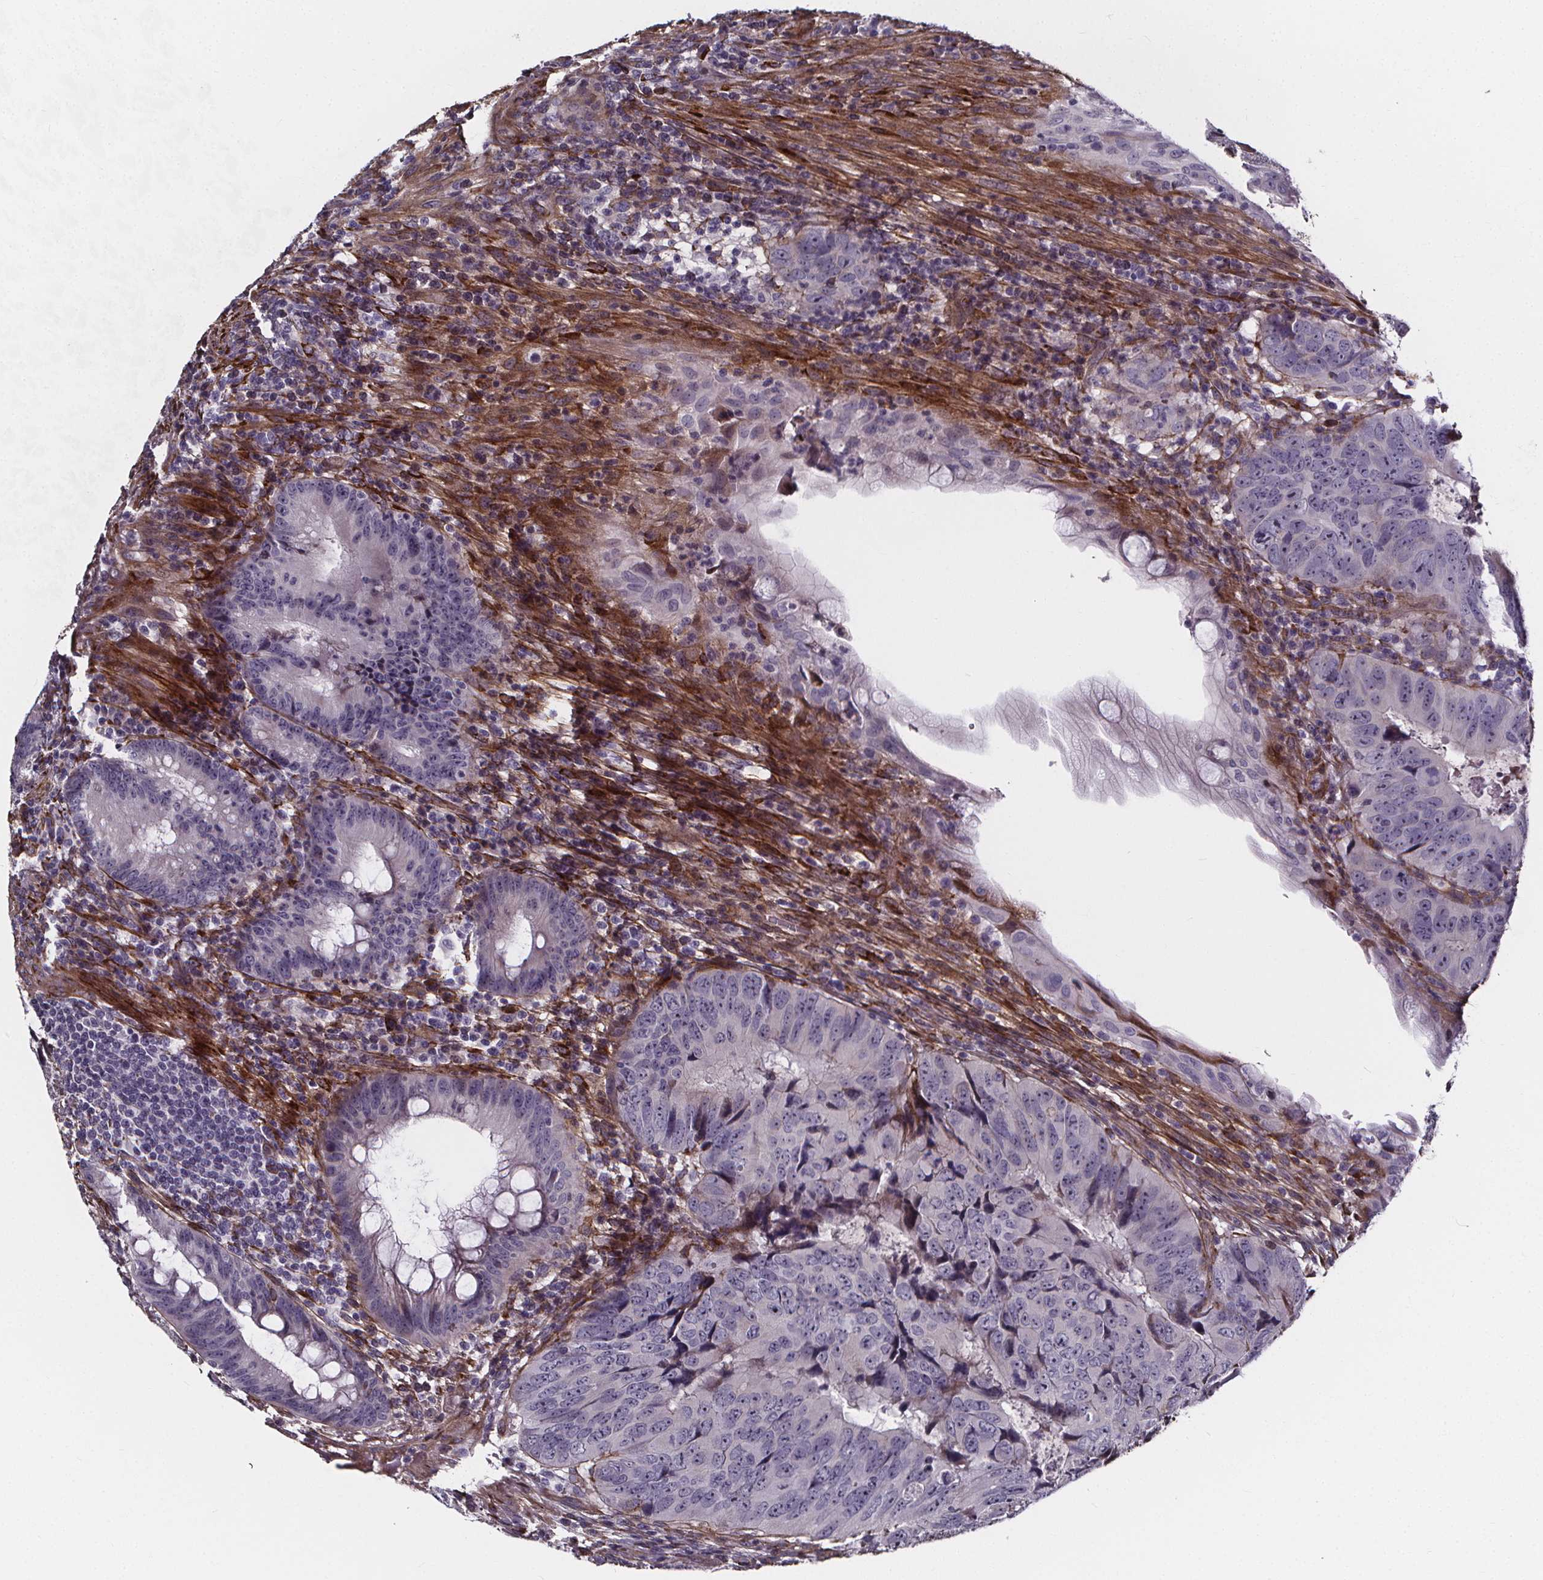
{"staining": {"intensity": "negative", "quantity": "none", "location": "none"}, "tissue": "colorectal cancer", "cell_type": "Tumor cells", "image_type": "cancer", "snomed": [{"axis": "morphology", "description": "Adenocarcinoma, NOS"}, {"axis": "topography", "description": "Colon"}], "caption": "Immunohistochemistry micrograph of human colorectal cancer stained for a protein (brown), which exhibits no positivity in tumor cells. (Stains: DAB (3,3'-diaminobenzidine) immunohistochemistry with hematoxylin counter stain, Microscopy: brightfield microscopy at high magnification).", "gene": "AEBP1", "patient": {"sex": "male", "age": 79}}